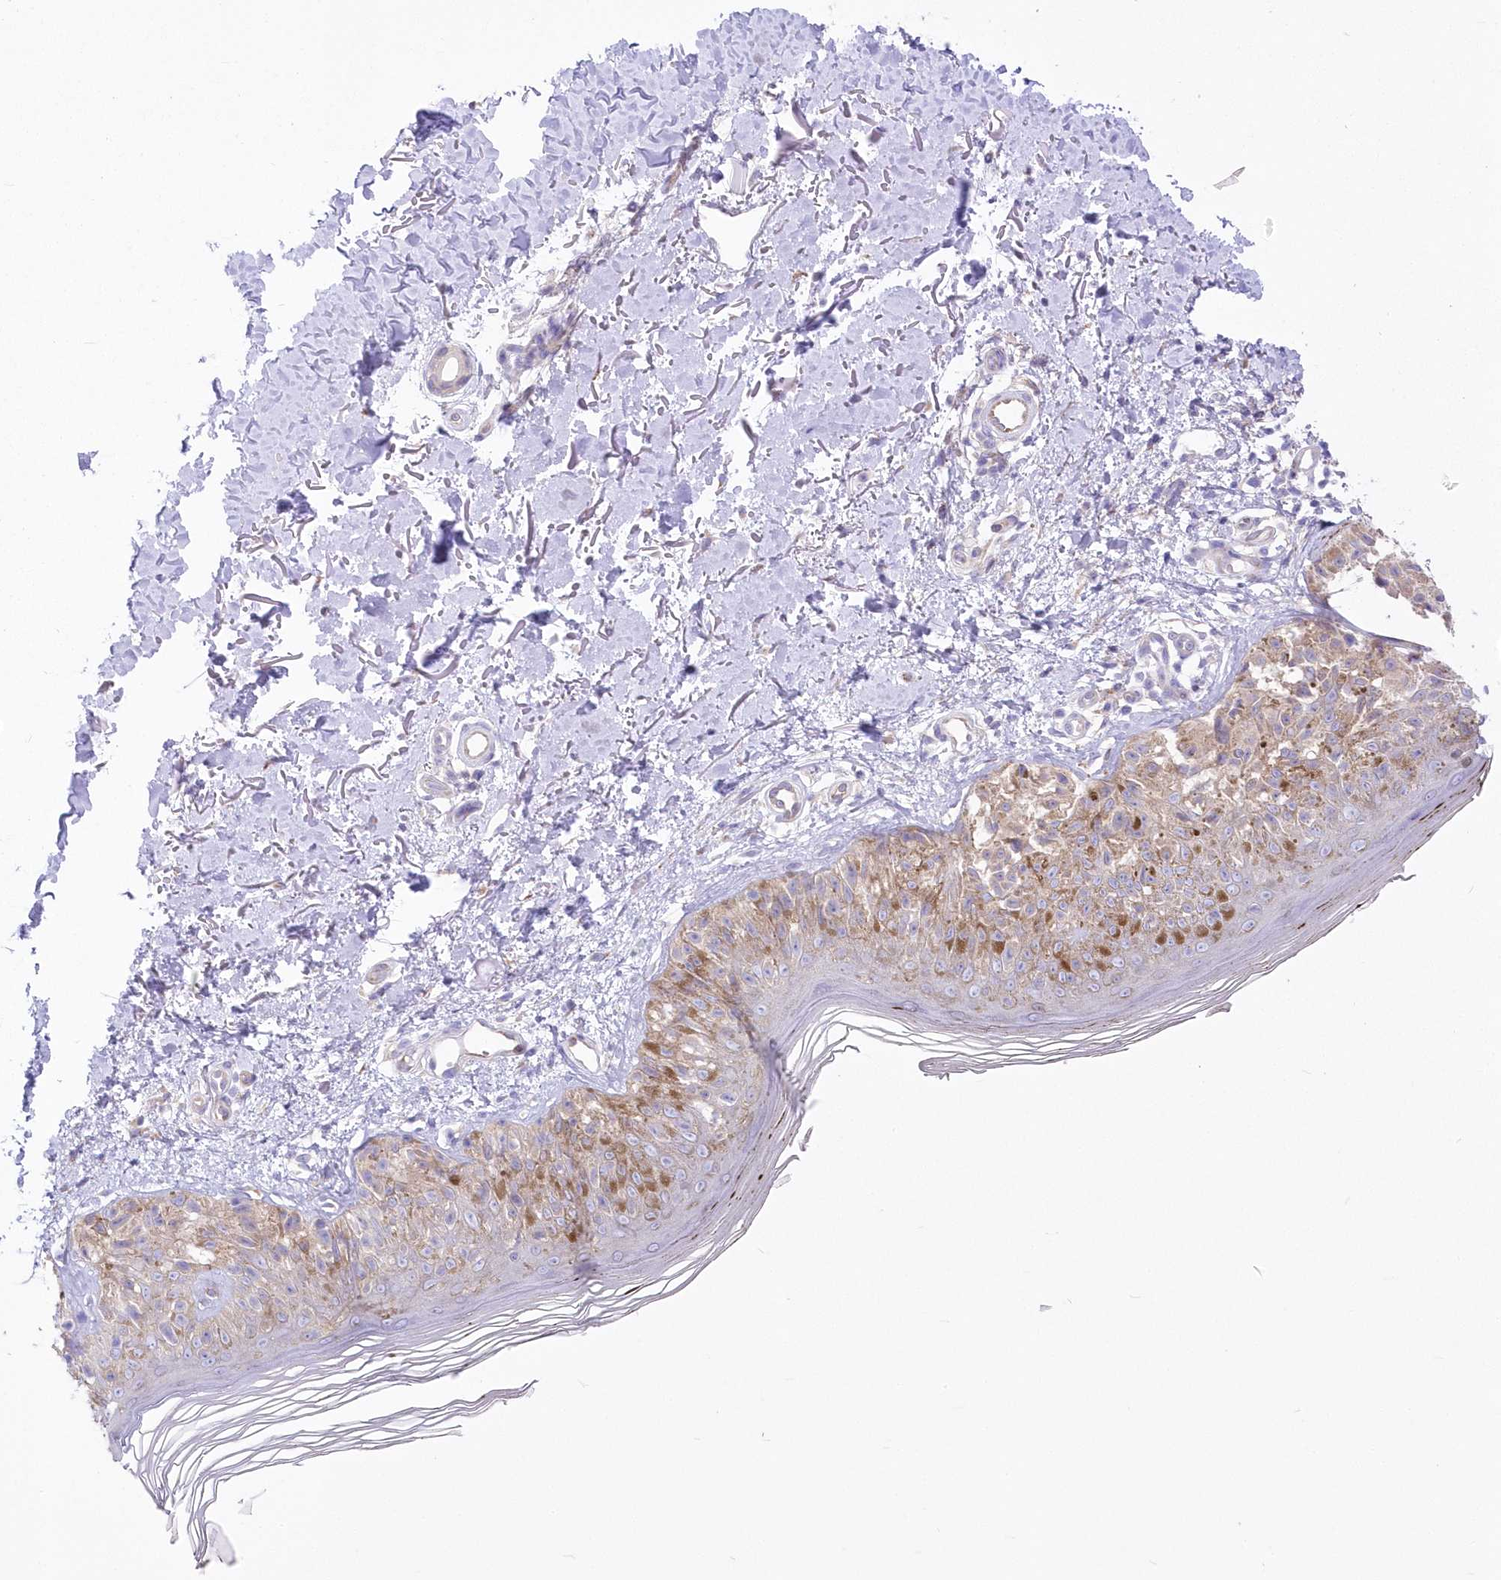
{"staining": {"intensity": "weak", "quantity": "25%-75%", "location": "cytoplasmic/membranous"}, "tissue": "melanoma", "cell_type": "Tumor cells", "image_type": "cancer", "snomed": [{"axis": "morphology", "description": "Malignant melanoma, NOS"}, {"axis": "topography", "description": "Skin"}], "caption": "High-power microscopy captured an IHC photomicrograph of melanoma, revealing weak cytoplasmic/membranous expression in about 25%-75% of tumor cells.", "gene": "YTHDC2", "patient": {"sex": "female", "age": 50}}